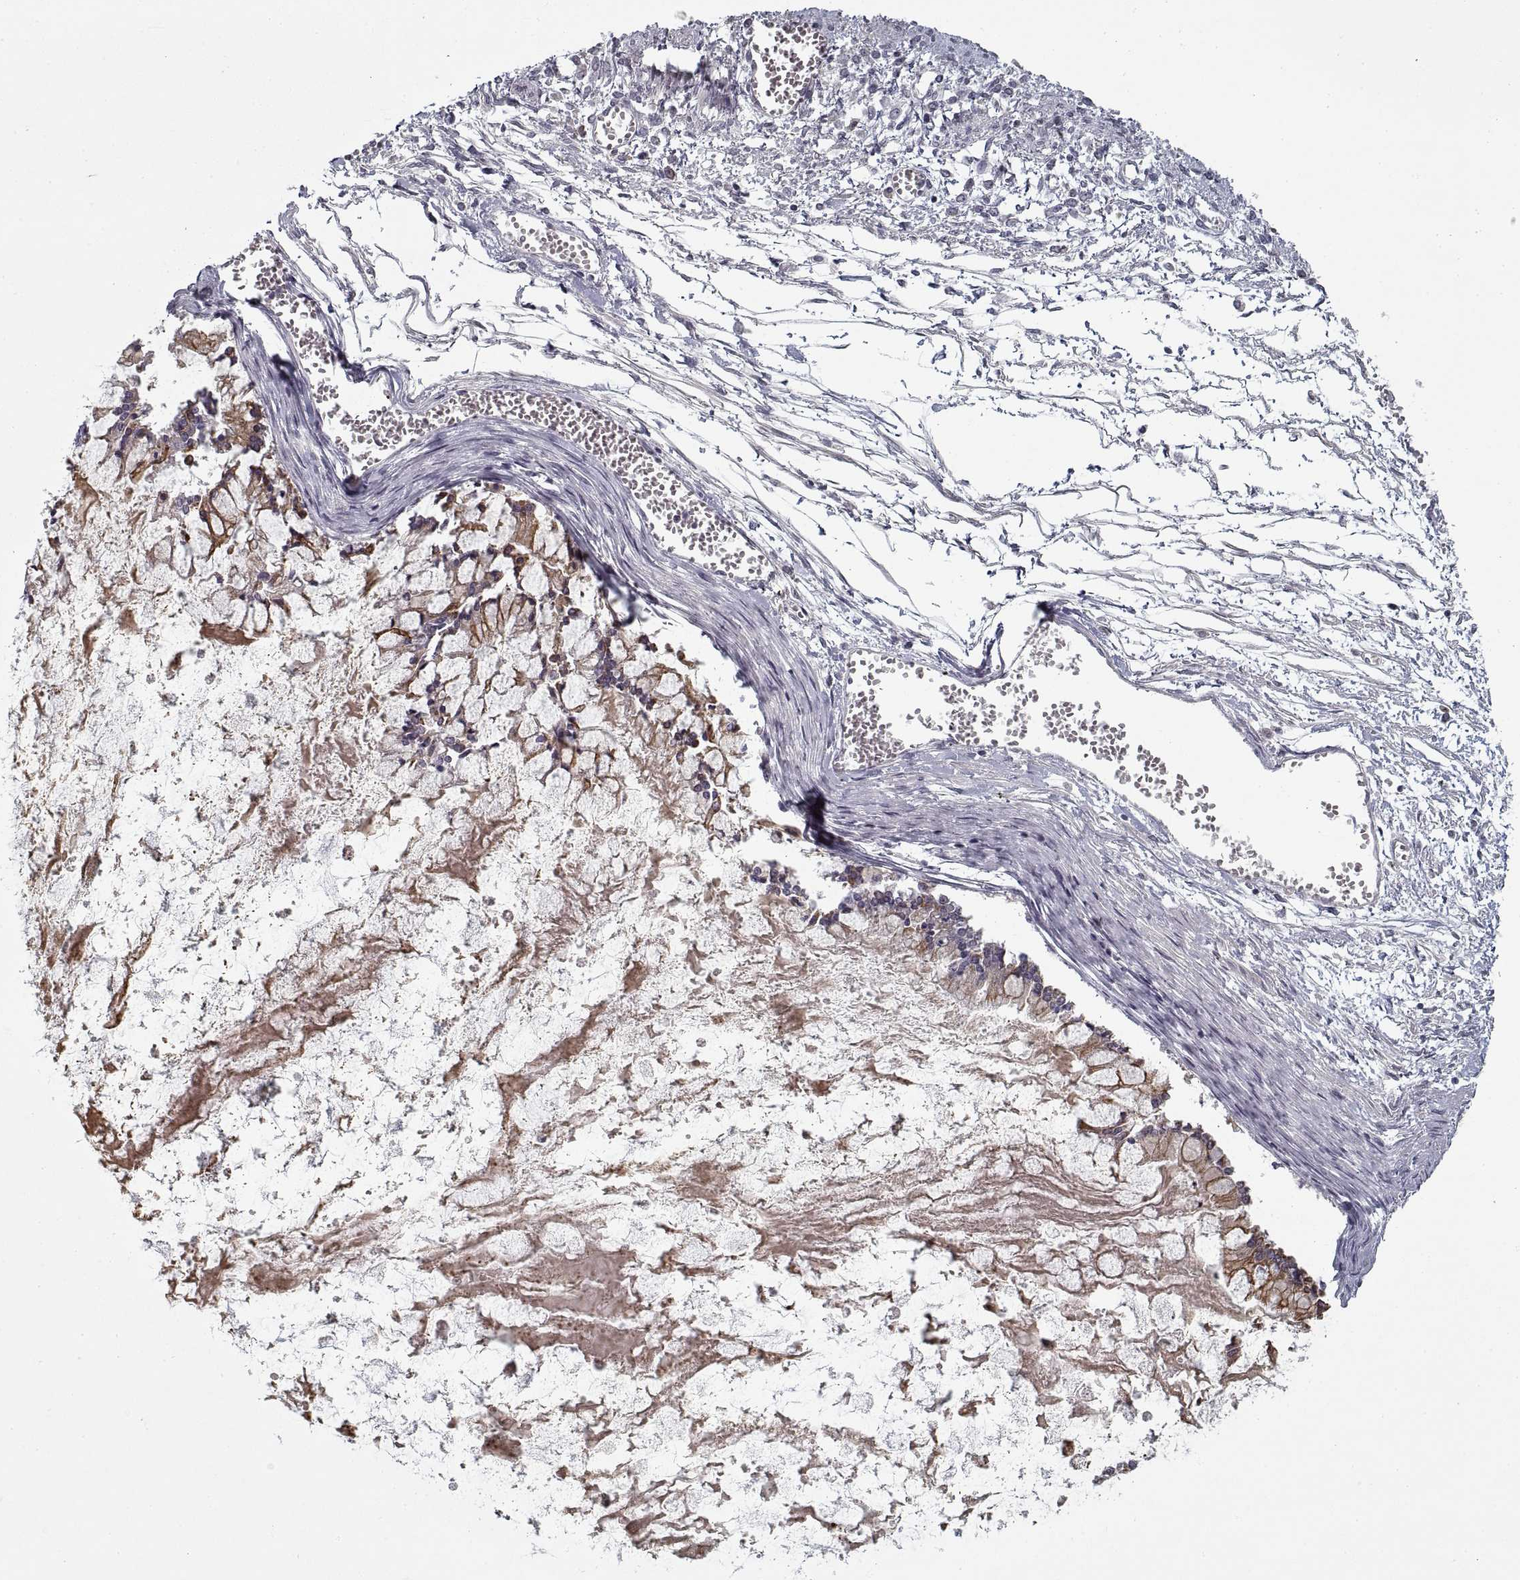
{"staining": {"intensity": "moderate", "quantity": "25%-75%", "location": "cytoplasmic/membranous"}, "tissue": "ovarian cancer", "cell_type": "Tumor cells", "image_type": "cancer", "snomed": [{"axis": "morphology", "description": "Cystadenocarcinoma, mucinous, NOS"}, {"axis": "topography", "description": "Ovary"}], "caption": "A medium amount of moderate cytoplasmic/membranous staining is appreciated in about 25%-75% of tumor cells in ovarian cancer tissue.", "gene": "GAD2", "patient": {"sex": "female", "age": 67}}